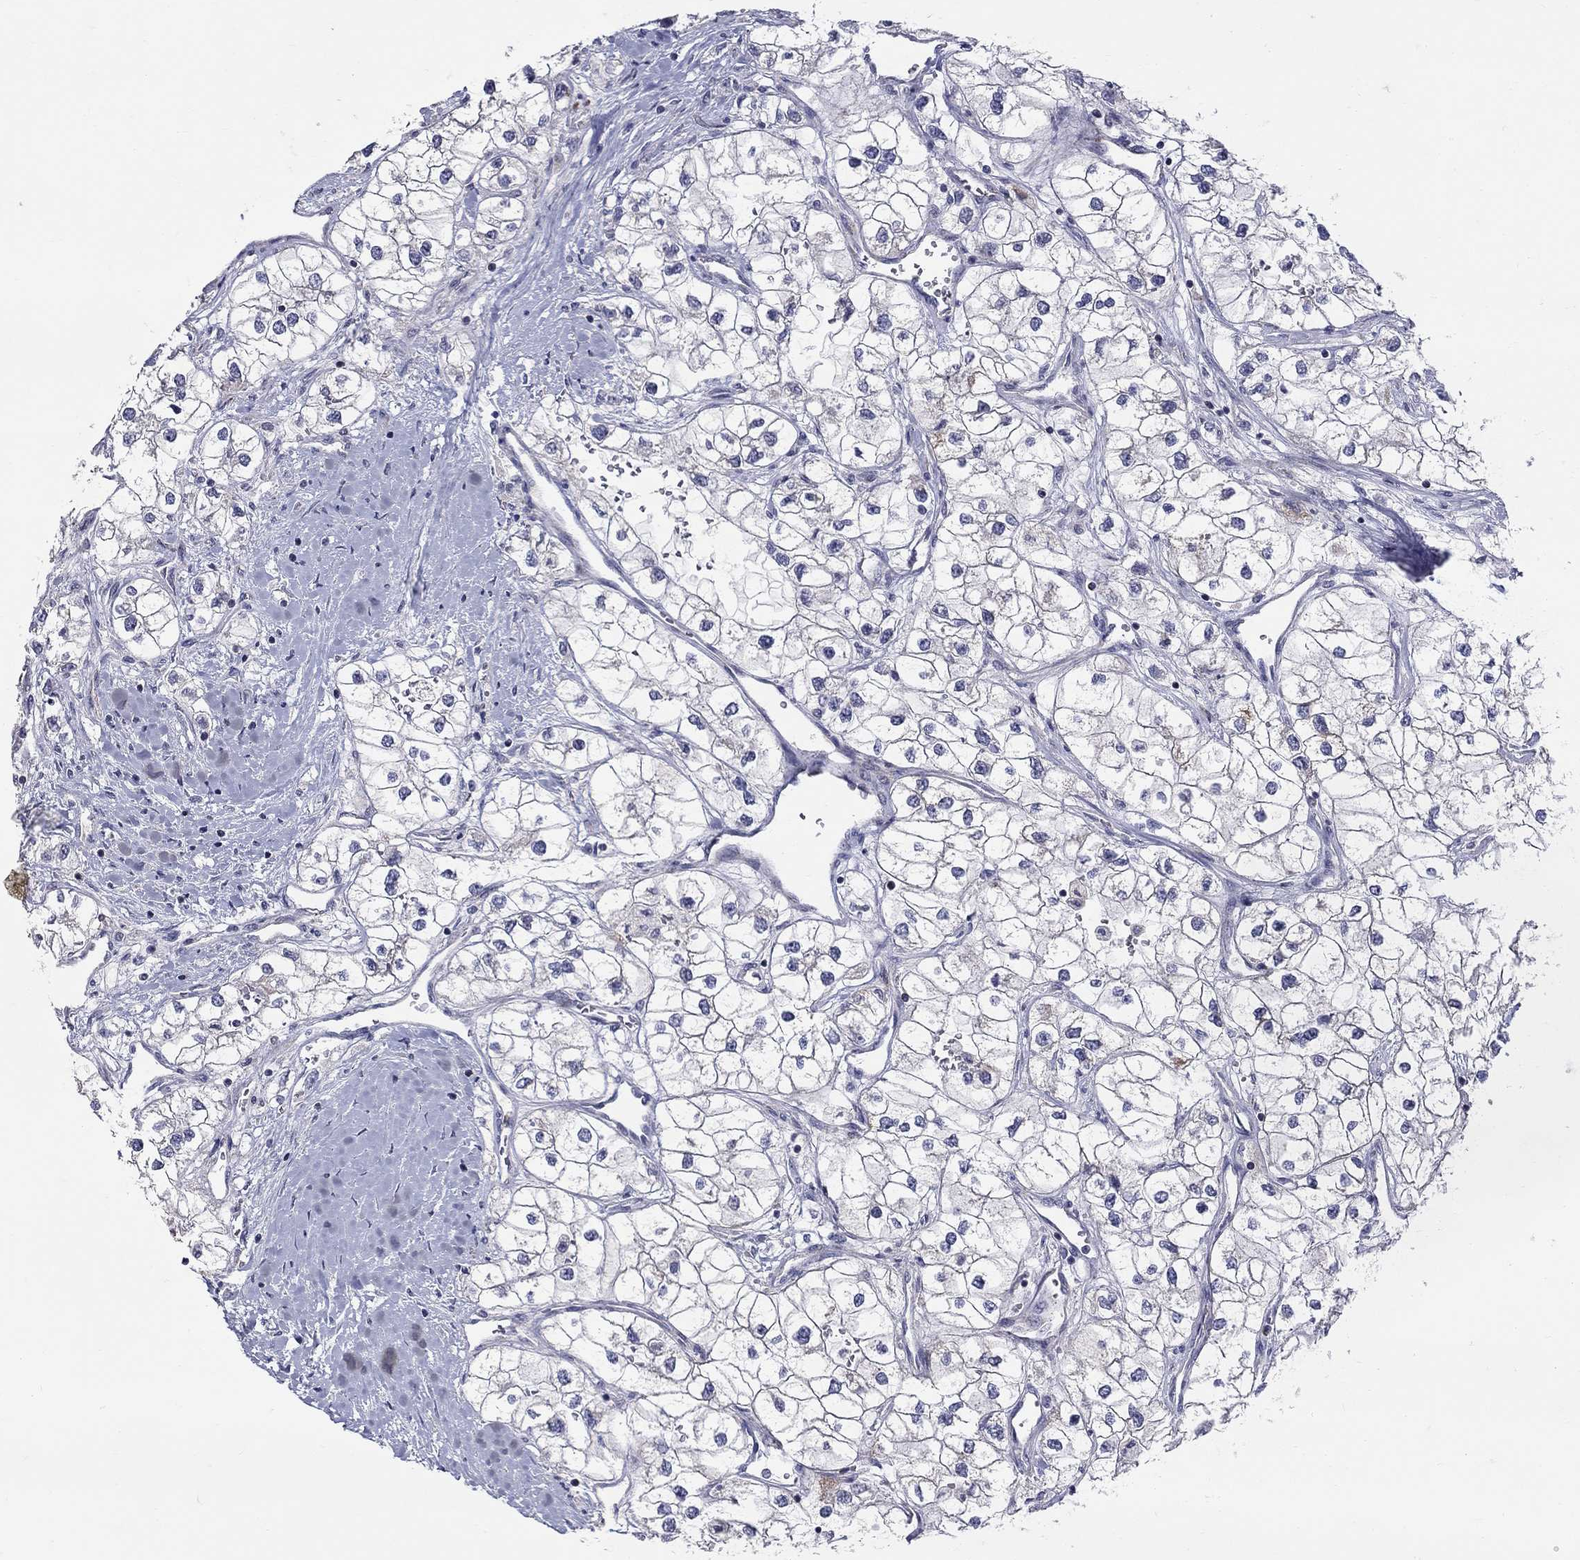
{"staining": {"intensity": "negative", "quantity": "none", "location": "none"}, "tissue": "renal cancer", "cell_type": "Tumor cells", "image_type": "cancer", "snomed": [{"axis": "morphology", "description": "Adenocarcinoma, NOS"}, {"axis": "topography", "description": "Kidney"}], "caption": "There is no significant staining in tumor cells of renal cancer (adenocarcinoma).", "gene": "HMX2", "patient": {"sex": "male", "age": 59}}